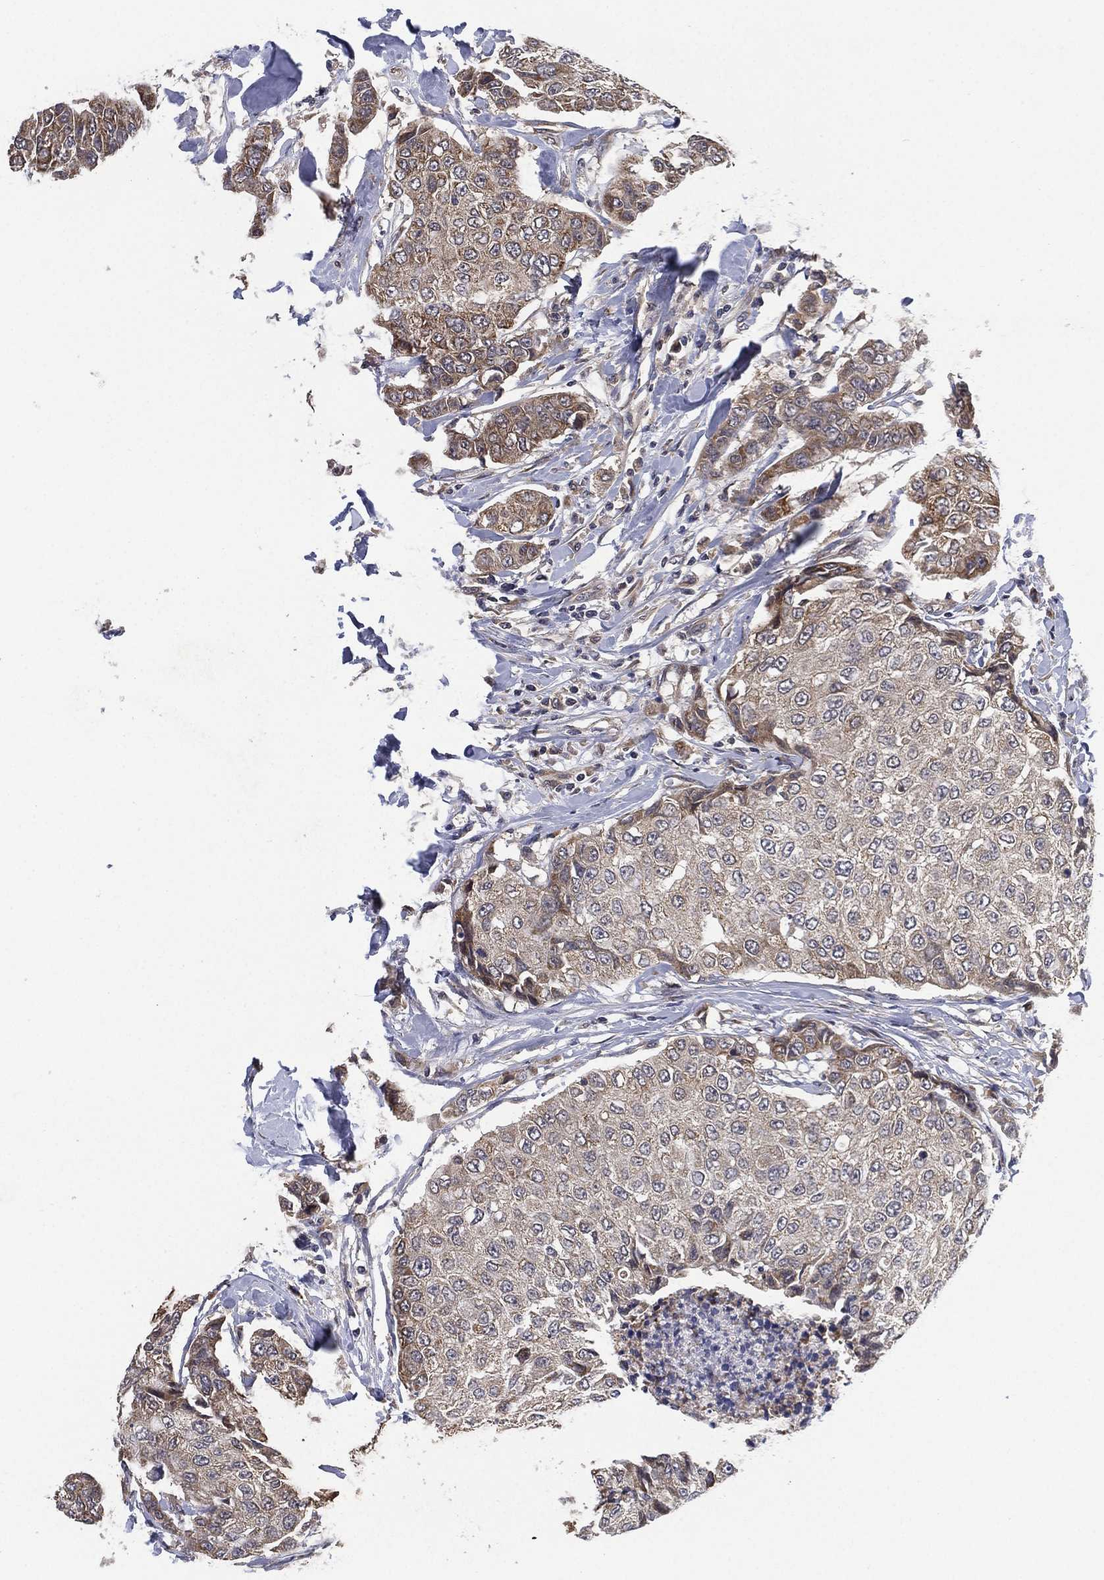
{"staining": {"intensity": "moderate", "quantity": "<25%", "location": "cytoplasmic/membranous"}, "tissue": "breast cancer", "cell_type": "Tumor cells", "image_type": "cancer", "snomed": [{"axis": "morphology", "description": "Duct carcinoma"}, {"axis": "topography", "description": "Breast"}], "caption": "This histopathology image shows breast cancer (invasive ductal carcinoma) stained with IHC to label a protein in brown. The cytoplasmic/membranous of tumor cells show moderate positivity for the protein. Nuclei are counter-stained blue.", "gene": "SELENOO", "patient": {"sex": "female", "age": 27}}